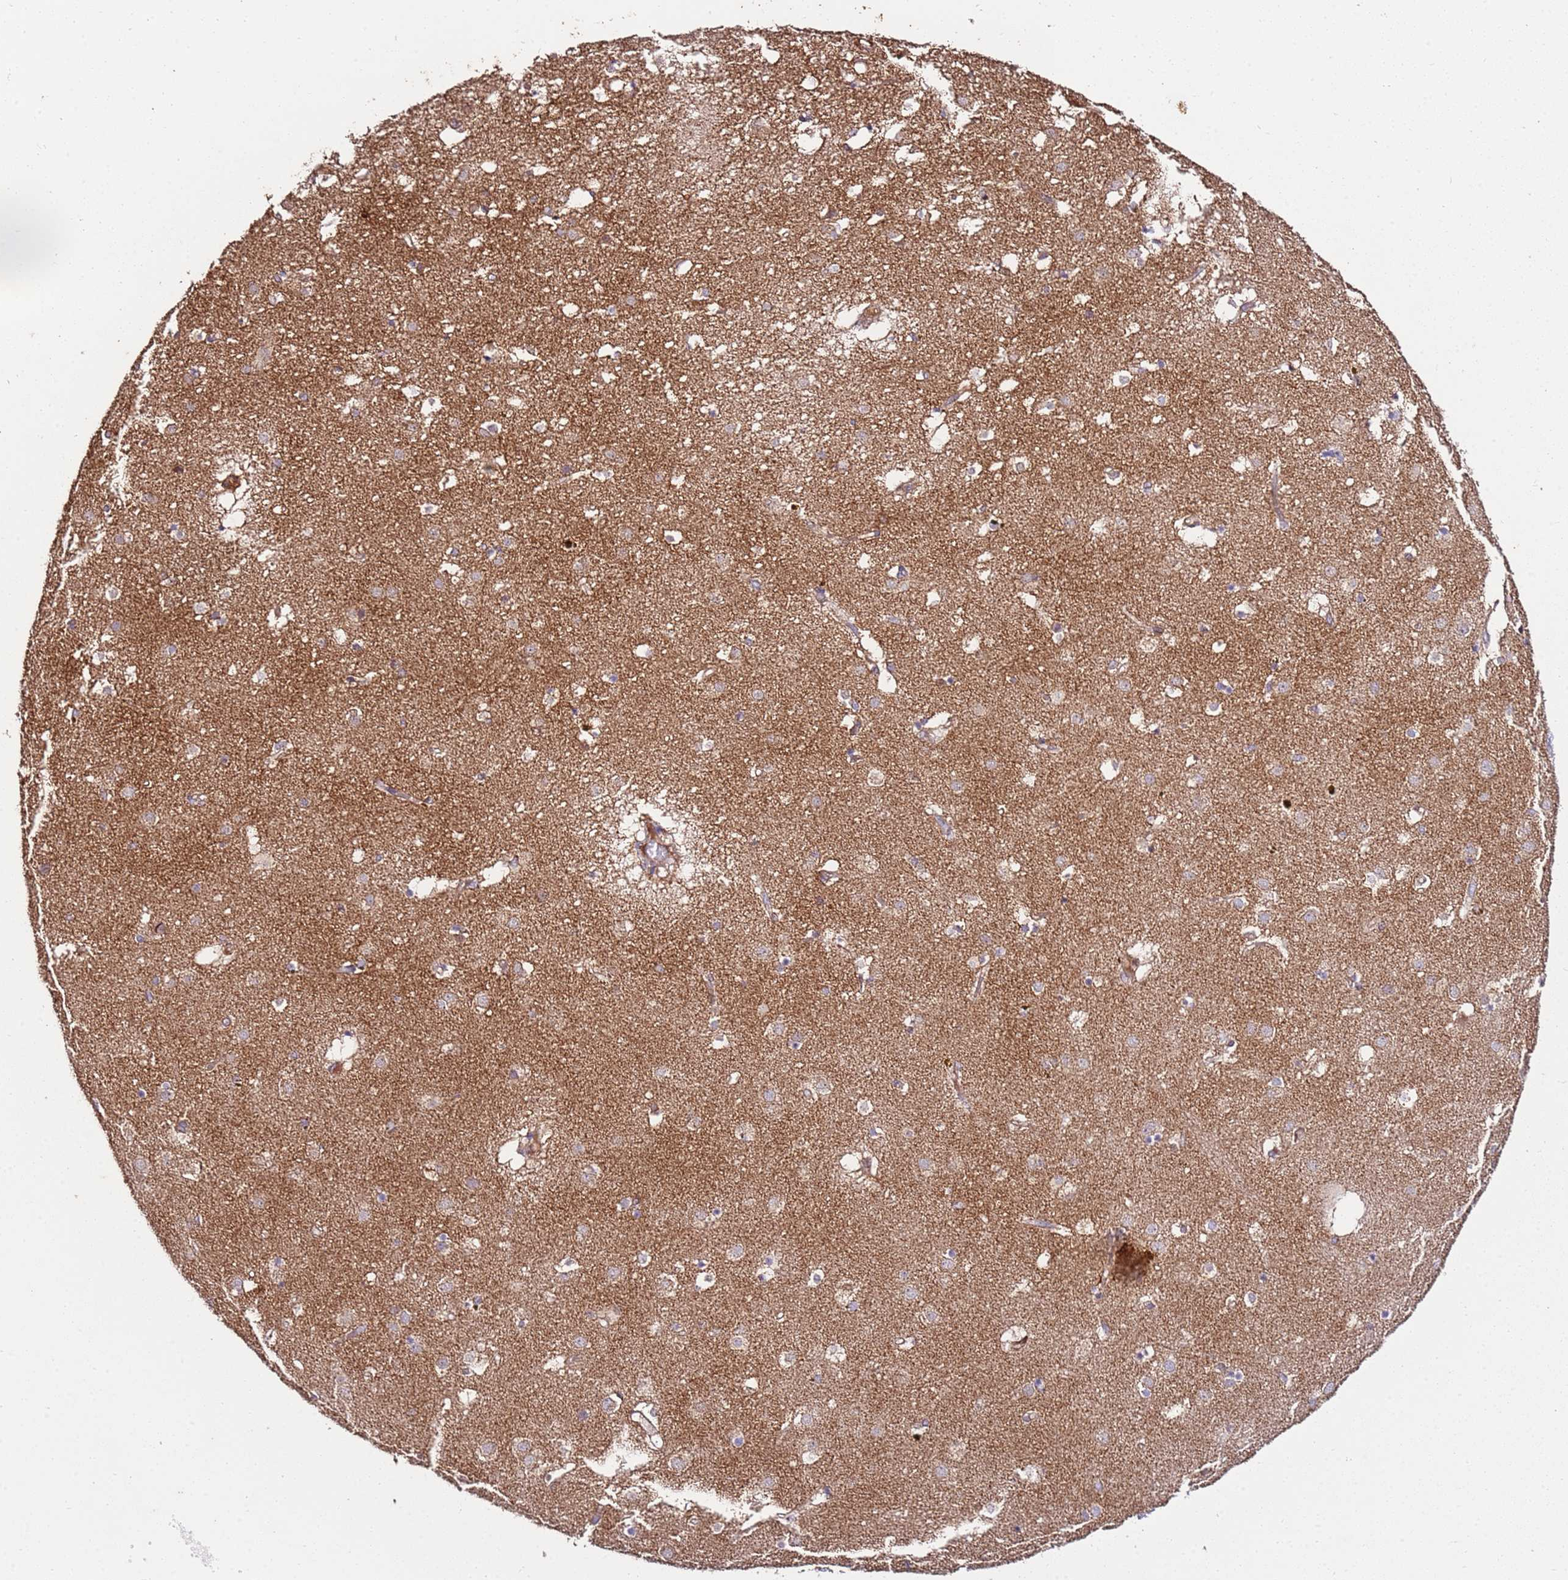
{"staining": {"intensity": "moderate", "quantity": "<25%", "location": "cytoplasmic/membranous"}, "tissue": "caudate", "cell_type": "Glial cells", "image_type": "normal", "snomed": [{"axis": "morphology", "description": "Normal tissue, NOS"}, {"axis": "topography", "description": "Lateral ventricle wall"}], "caption": "Approximately <25% of glial cells in normal caudate show moderate cytoplasmic/membranous protein expression as visualized by brown immunohistochemical staining.", "gene": "KRTAP21", "patient": {"sex": "male", "age": 70}}